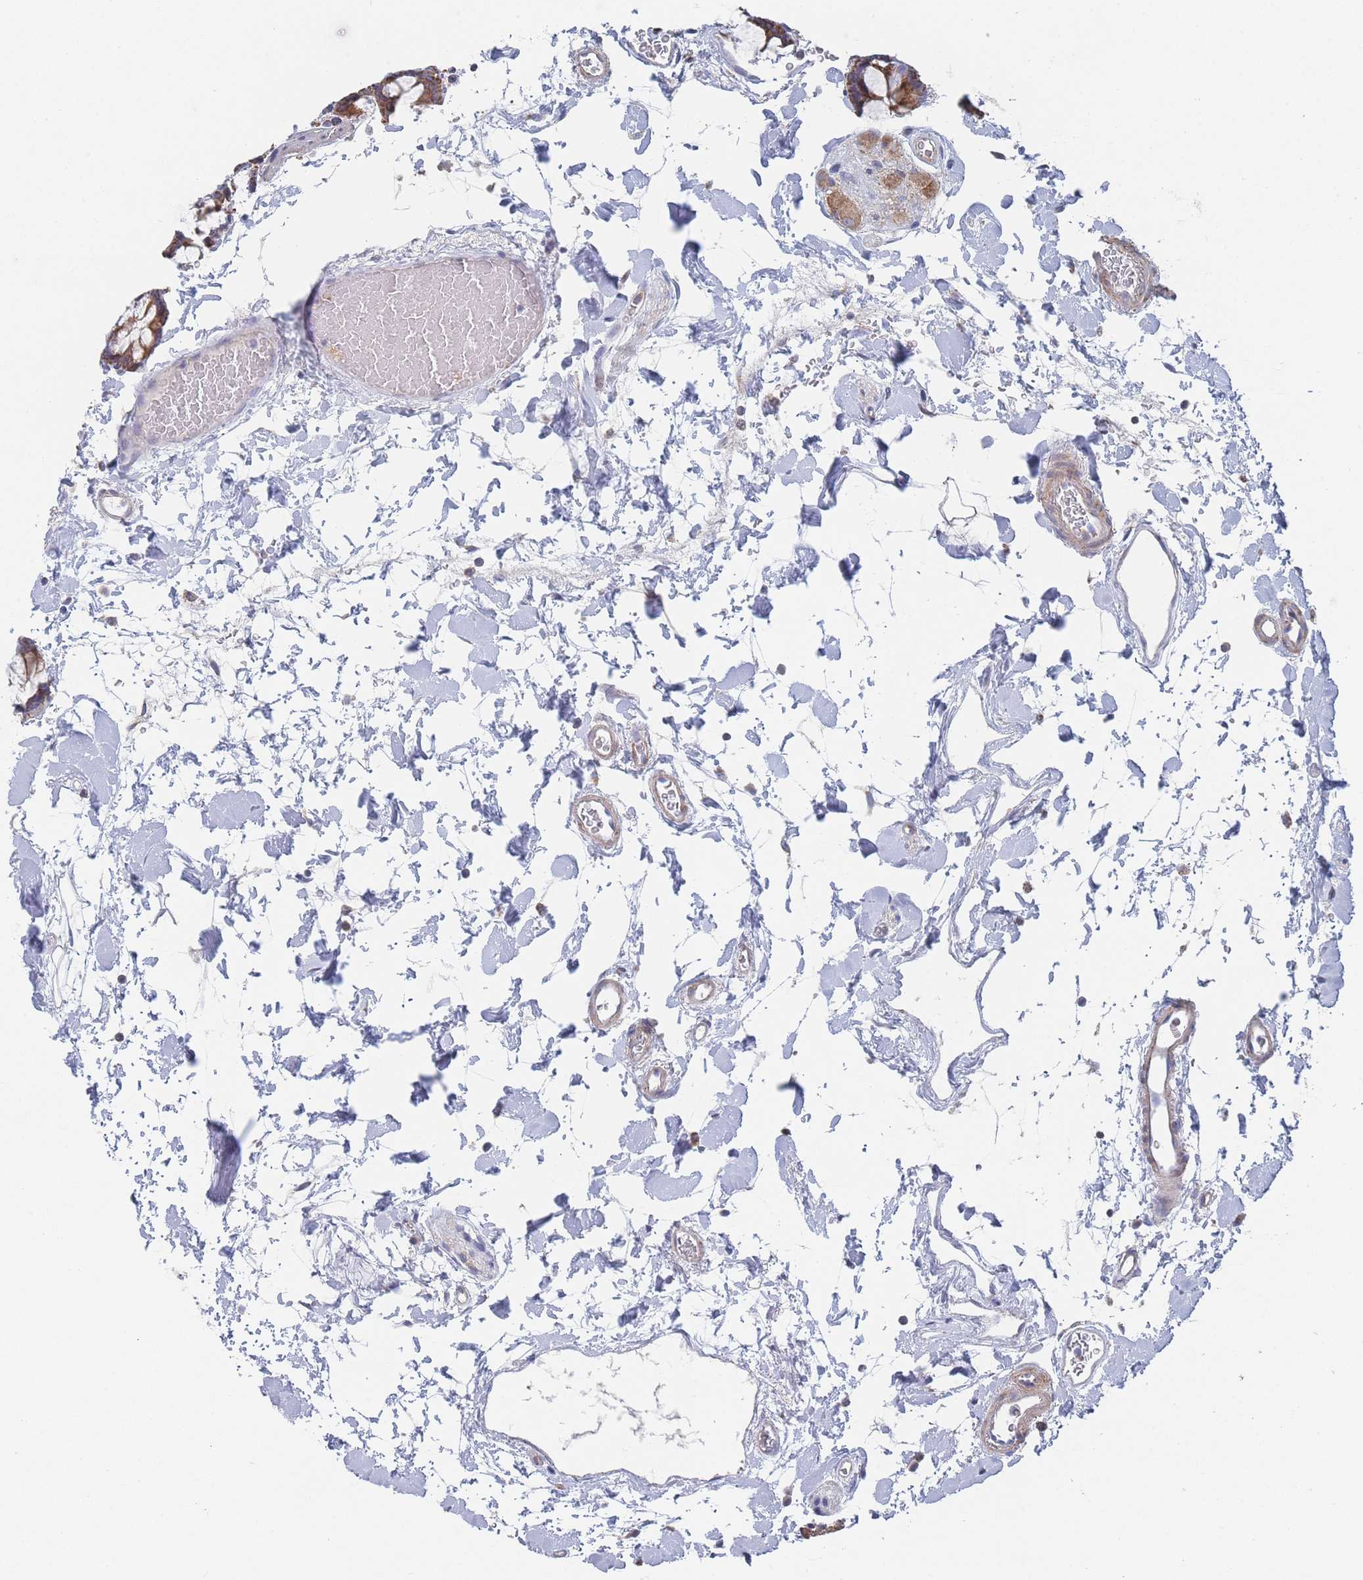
{"staining": {"intensity": "weak", "quantity": "25%-75%", "location": "cytoplasmic/membranous"}, "tissue": "colon", "cell_type": "Endothelial cells", "image_type": "normal", "snomed": [{"axis": "morphology", "description": "Normal tissue, NOS"}, {"axis": "topography", "description": "Colon"}], "caption": "Immunohistochemistry of normal human colon demonstrates low levels of weak cytoplasmic/membranous expression in about 25%-75% of endothelial cells. The staining was performed using DAB (3,3'-diaminobenzidine) to visualize the protein expression in brown, while the nuclei were stained in blue with hematoxylin (Magnification: 20x).", "gene": "IKZF4", "patient": {"sex": "male", "age": 75}}